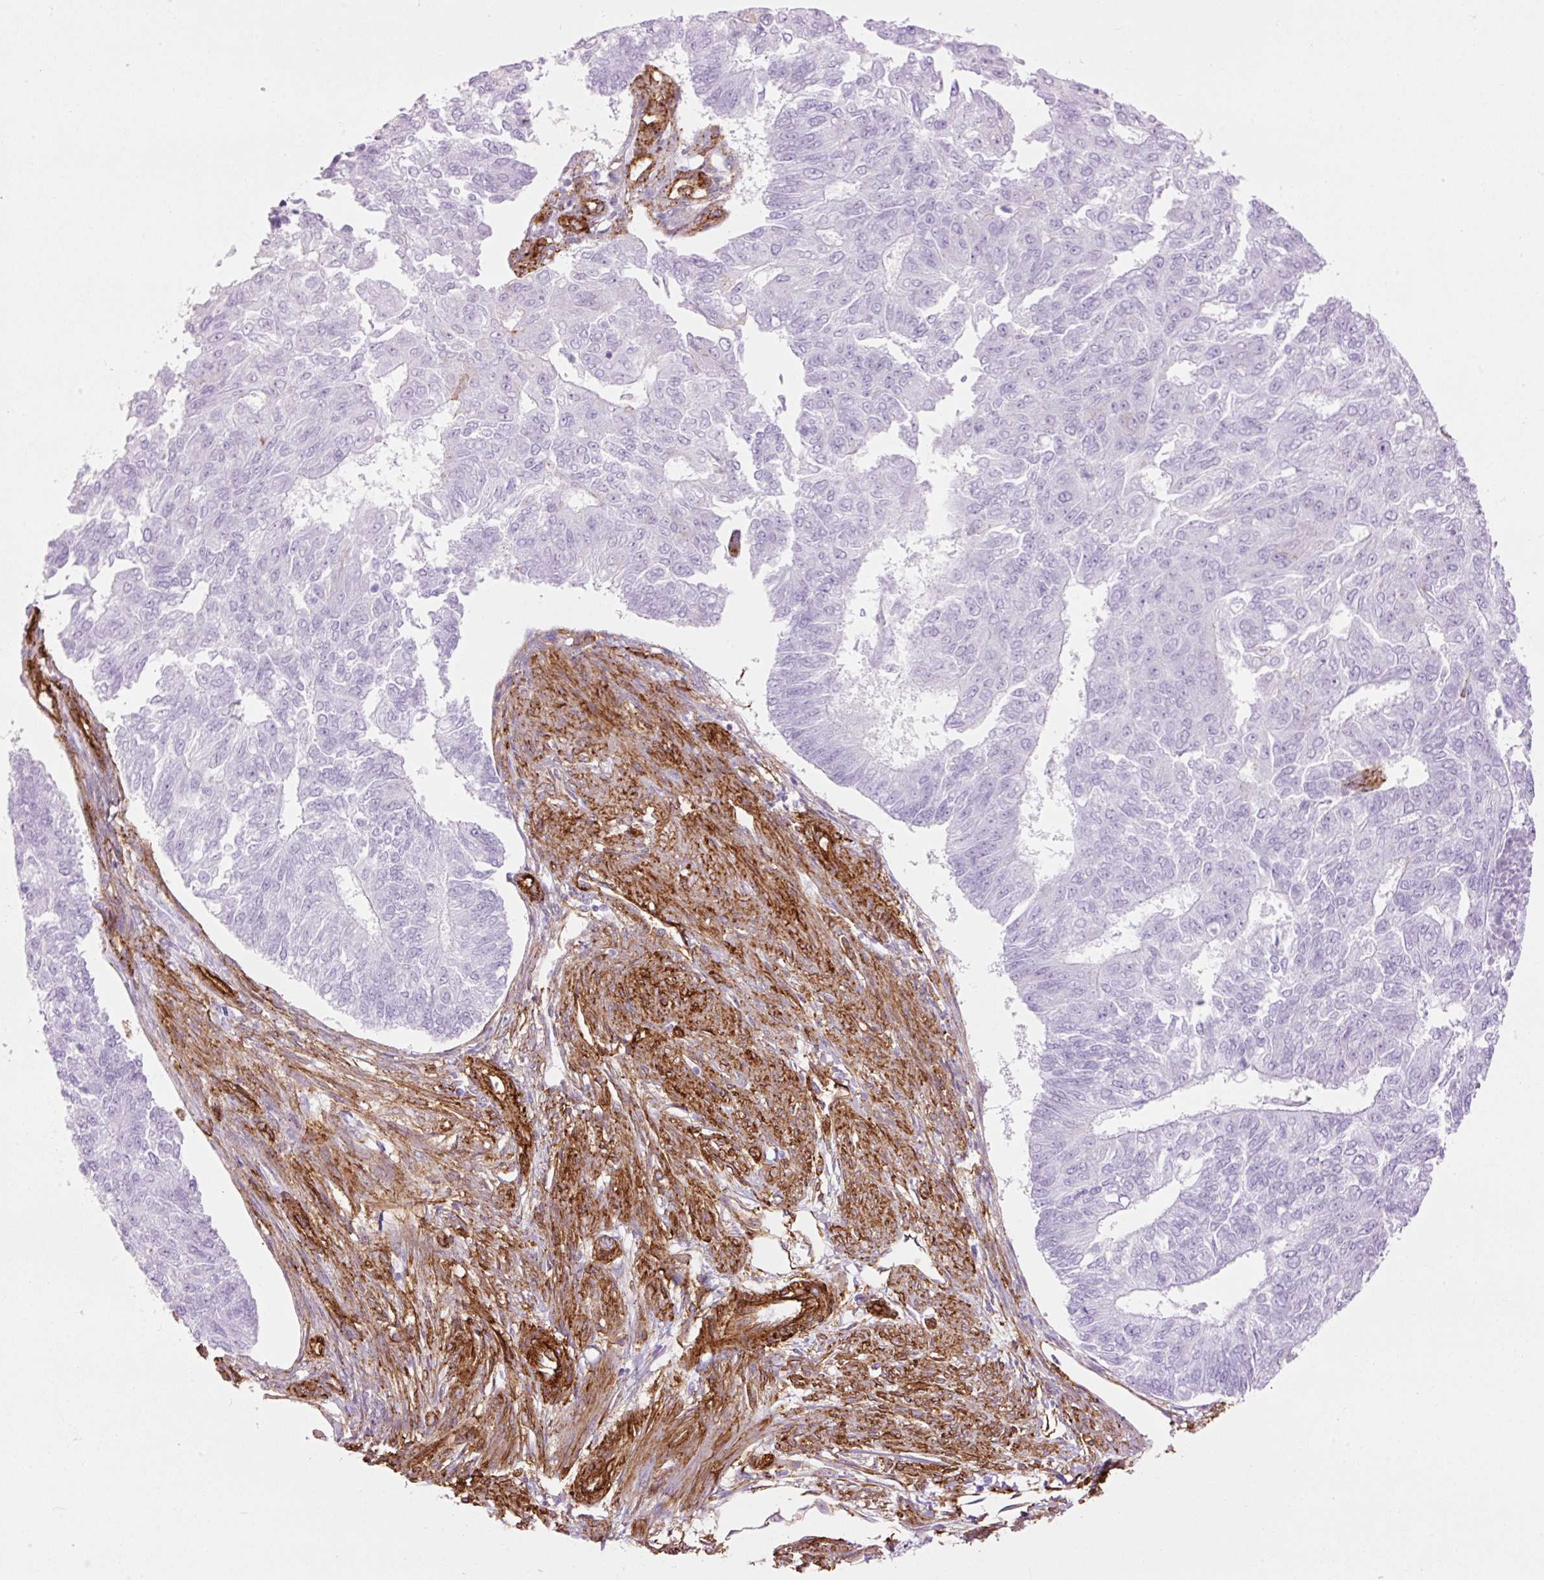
{"staining": {"intensity": "negative", "quantity": "none", "location": "none"}, "tissue": "endometrial cancer", "cell_type": "Tumor cells", "image_type": "cancer", "snomed": [{"axis": "morphology", "description": "Adenocarcinoma, NOS"}, {"axis": "topography", "description": "Endometrium"}], "caption": "The immunohistochemistry micrograph has no significant positivity in tumor cells of endometrial cancer (adenocarcinoma) tissue. (DAB immunohistochemistry (IHC) visualized using brightfield microscopy, high magnification).", "gene": "CAV1", "patient": {"sex": "female", "age": 32}}